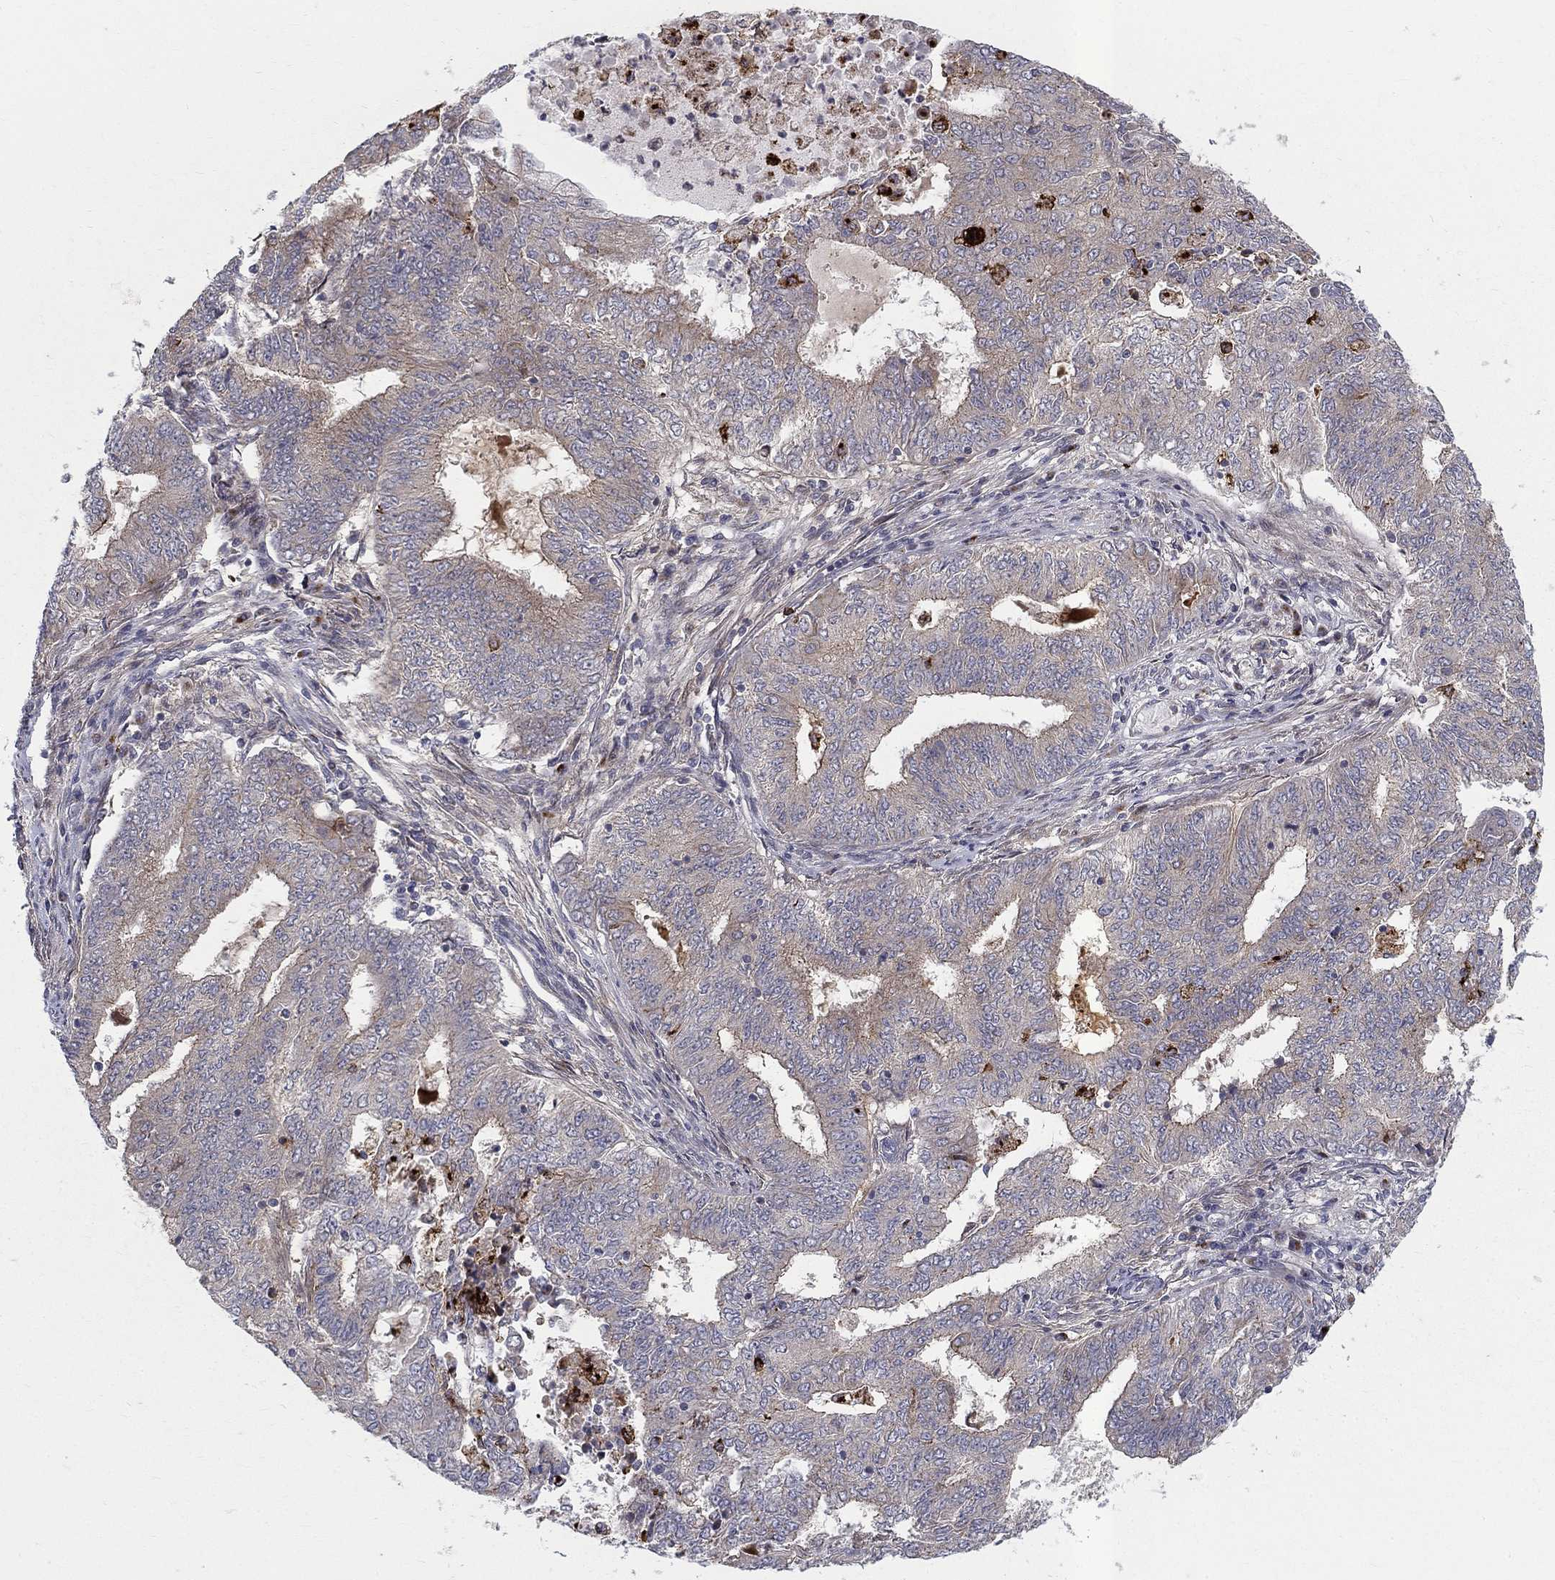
{"staining": {"intensity": "moderate", "quantity": "<25%", "location": "cytoplasmic/membranous"}, "tissue": "endometrial cancer", "cell_type": "Tumor cells", "image_type": "cancer", "snomed": [{"axis": "morphology", "description": "Adenocarcinoma, NOS"}, {"axis": "topography", "description": "Endometrium"}], "caption": "Immunohistochemical staining of human adenocarcinoma (endometrial) exhibits low levels of moderate cytoplasmic/membranous protein expression in approximately <25% of tumor cells. (Stains: DAB in brown, nuclei in blue, Microscopy: brightfield microscopy at high magnification).", "gene": "WDR19", "patient": {"sex": "female", "age": 62}}